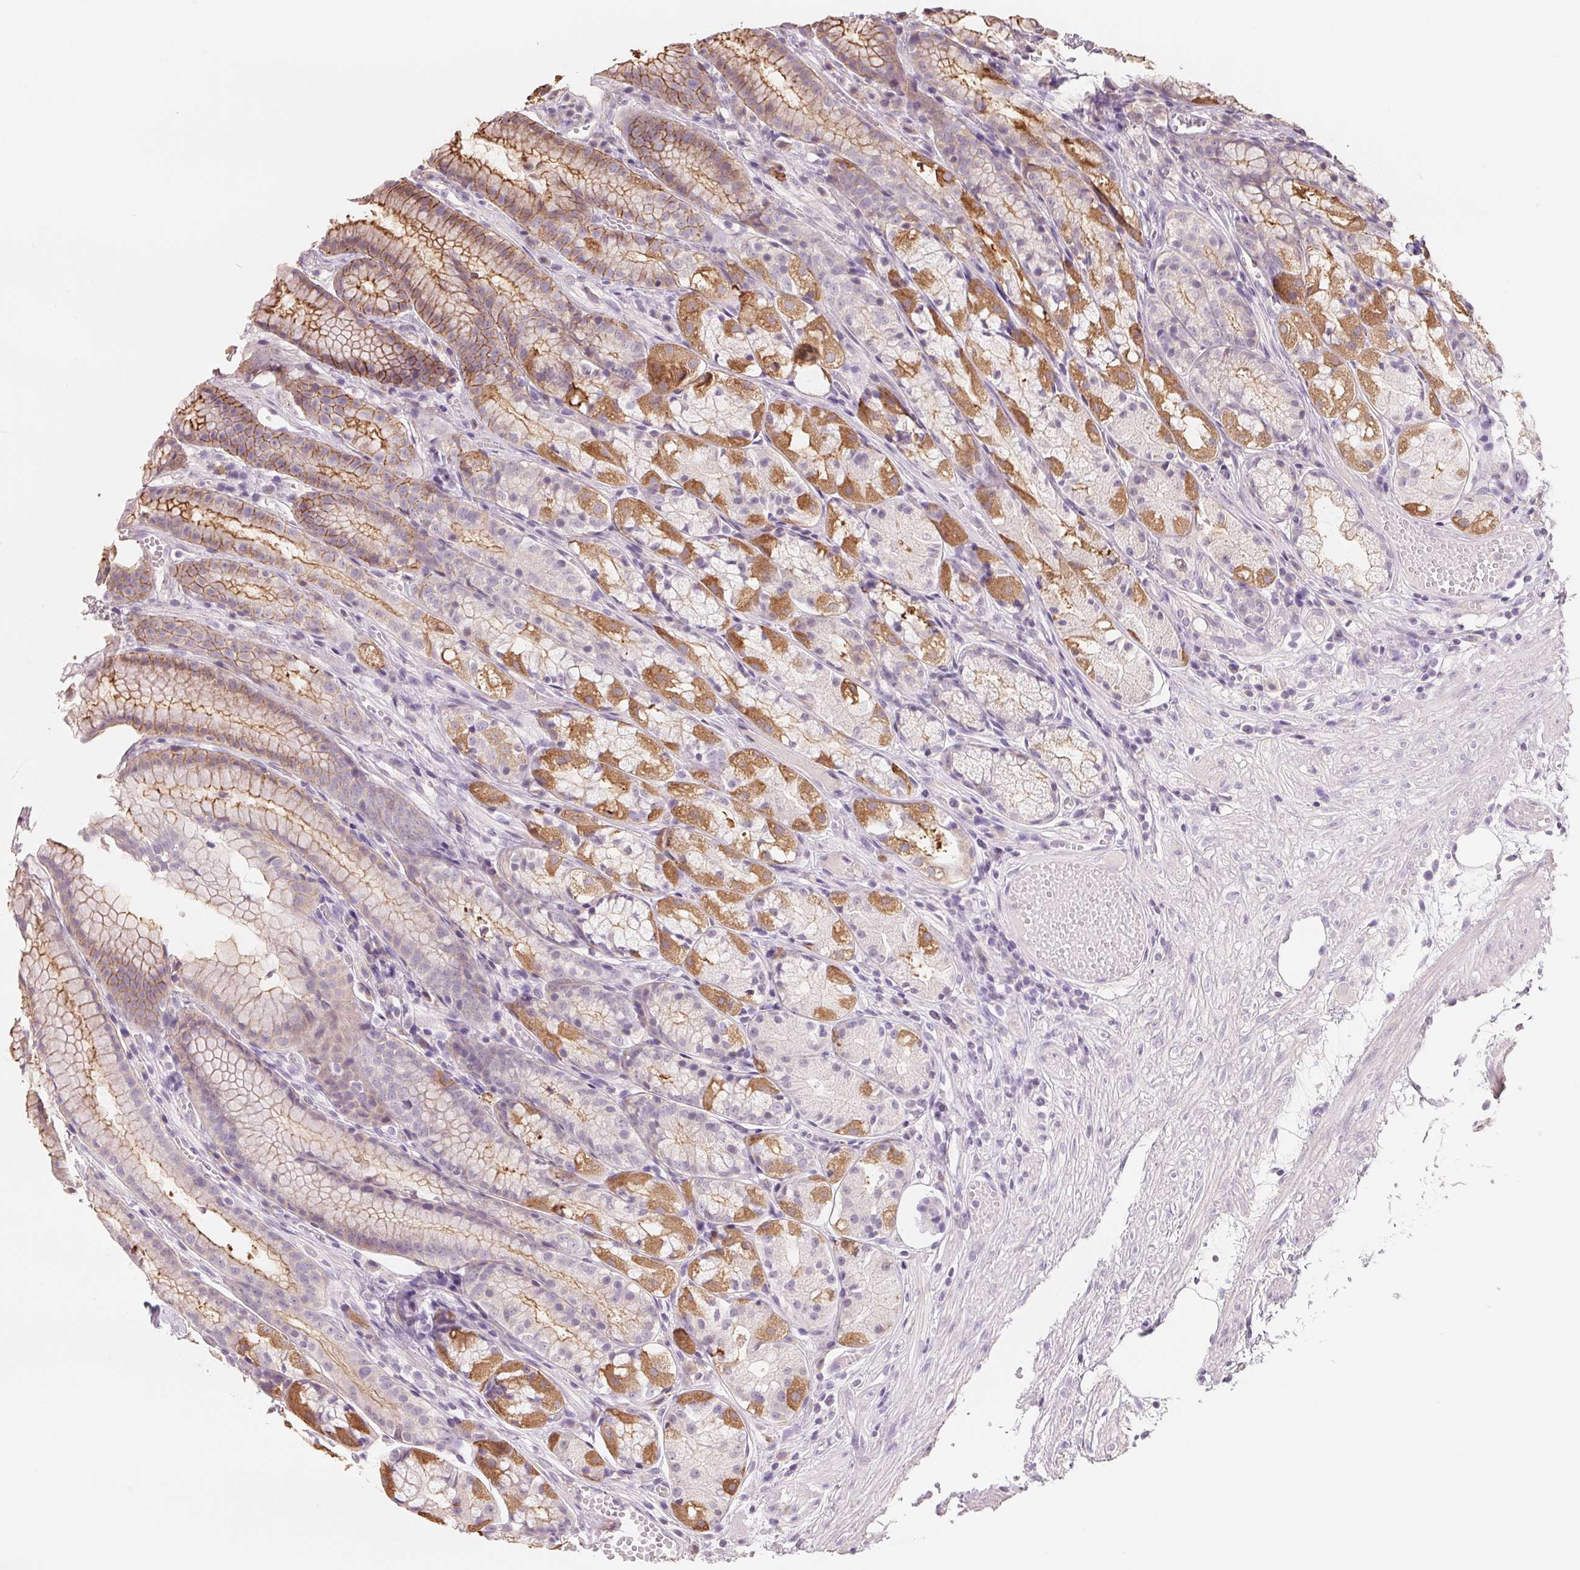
{"staining": {"intensity": "moderate", "quantity": "25%-75%", "location": "cytoplasmic/membranous"}, "tissue": "stomach", "cell_type": "Glandular cells", "image_type": "normal", "snomed": [{"axis": "morphology", "description": "Normal tissue, NOS"}, {"axis": "topography", "description": "Stomach"}], "caption": "A medium amount of moderate cytoplasmic/membranous staining is appreciated in about 25%-75% of glandular cells in unremarkable stomach.", "gene": "VTCN1", "patient": {"sex": "male", "age": 70}}